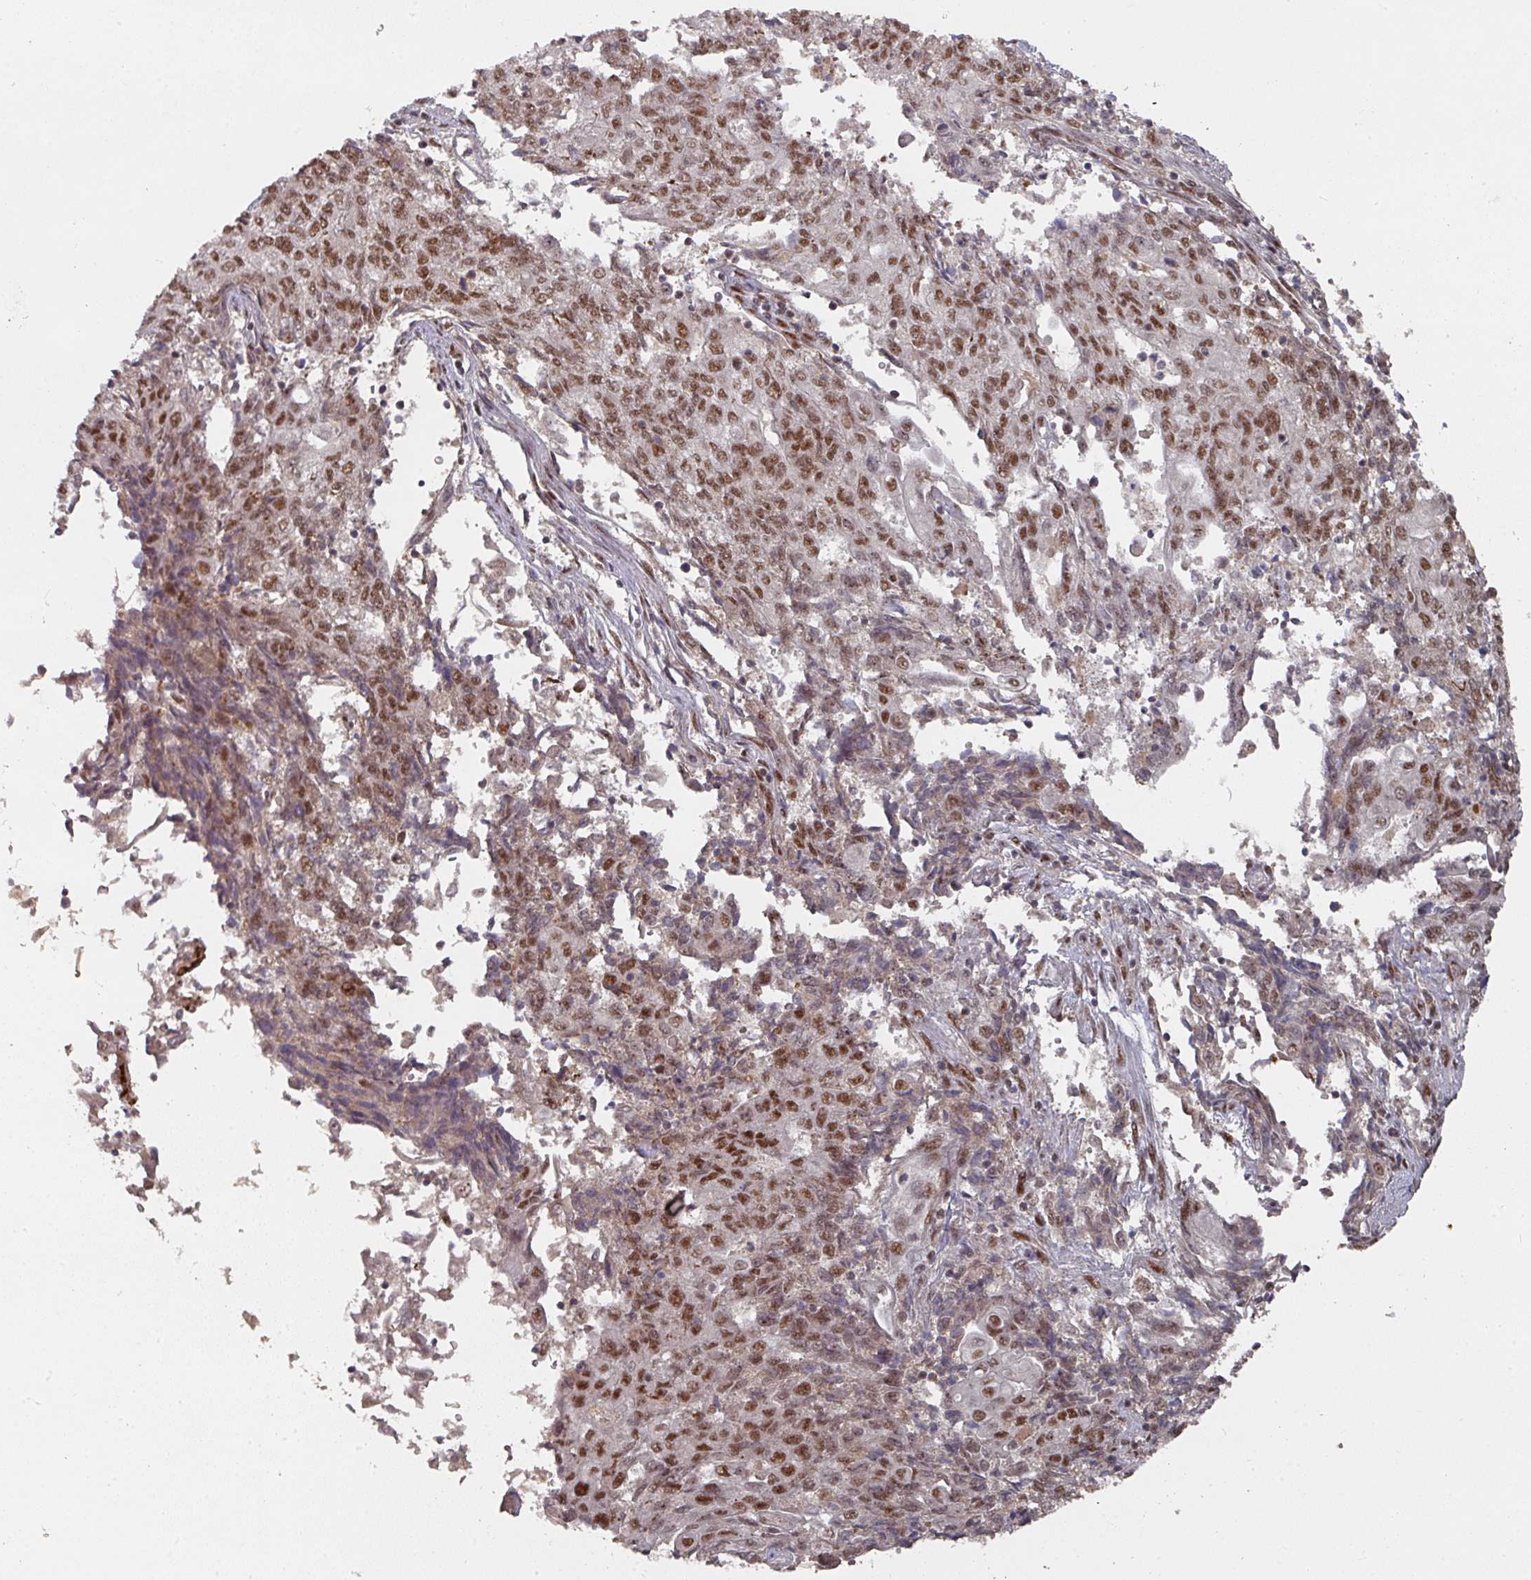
{"staining": {"intensity": "moderate", "quantity": ">75%", "location": "nuclear"}, "tissue": "endometrial cancer", "cell_type": "Tumor cells", "image_type": "cancer", "snomed": [{"axis": "morphology", "description": "Adenocarcinoma, NOS"}, {"axis": "topography", "description": "Endometrium"}], "caption": "Adenocarcinoma (endometrial) stained with DAB (3,3'-diaminobenzidine) IHC displays medium levels of moderate nuclear staining in about >75% of tumor cells. (IHC, brightfield microscopy, high magnification).", "gene": "MEPCE", "patient": {"sex": "female", "age": 54}}